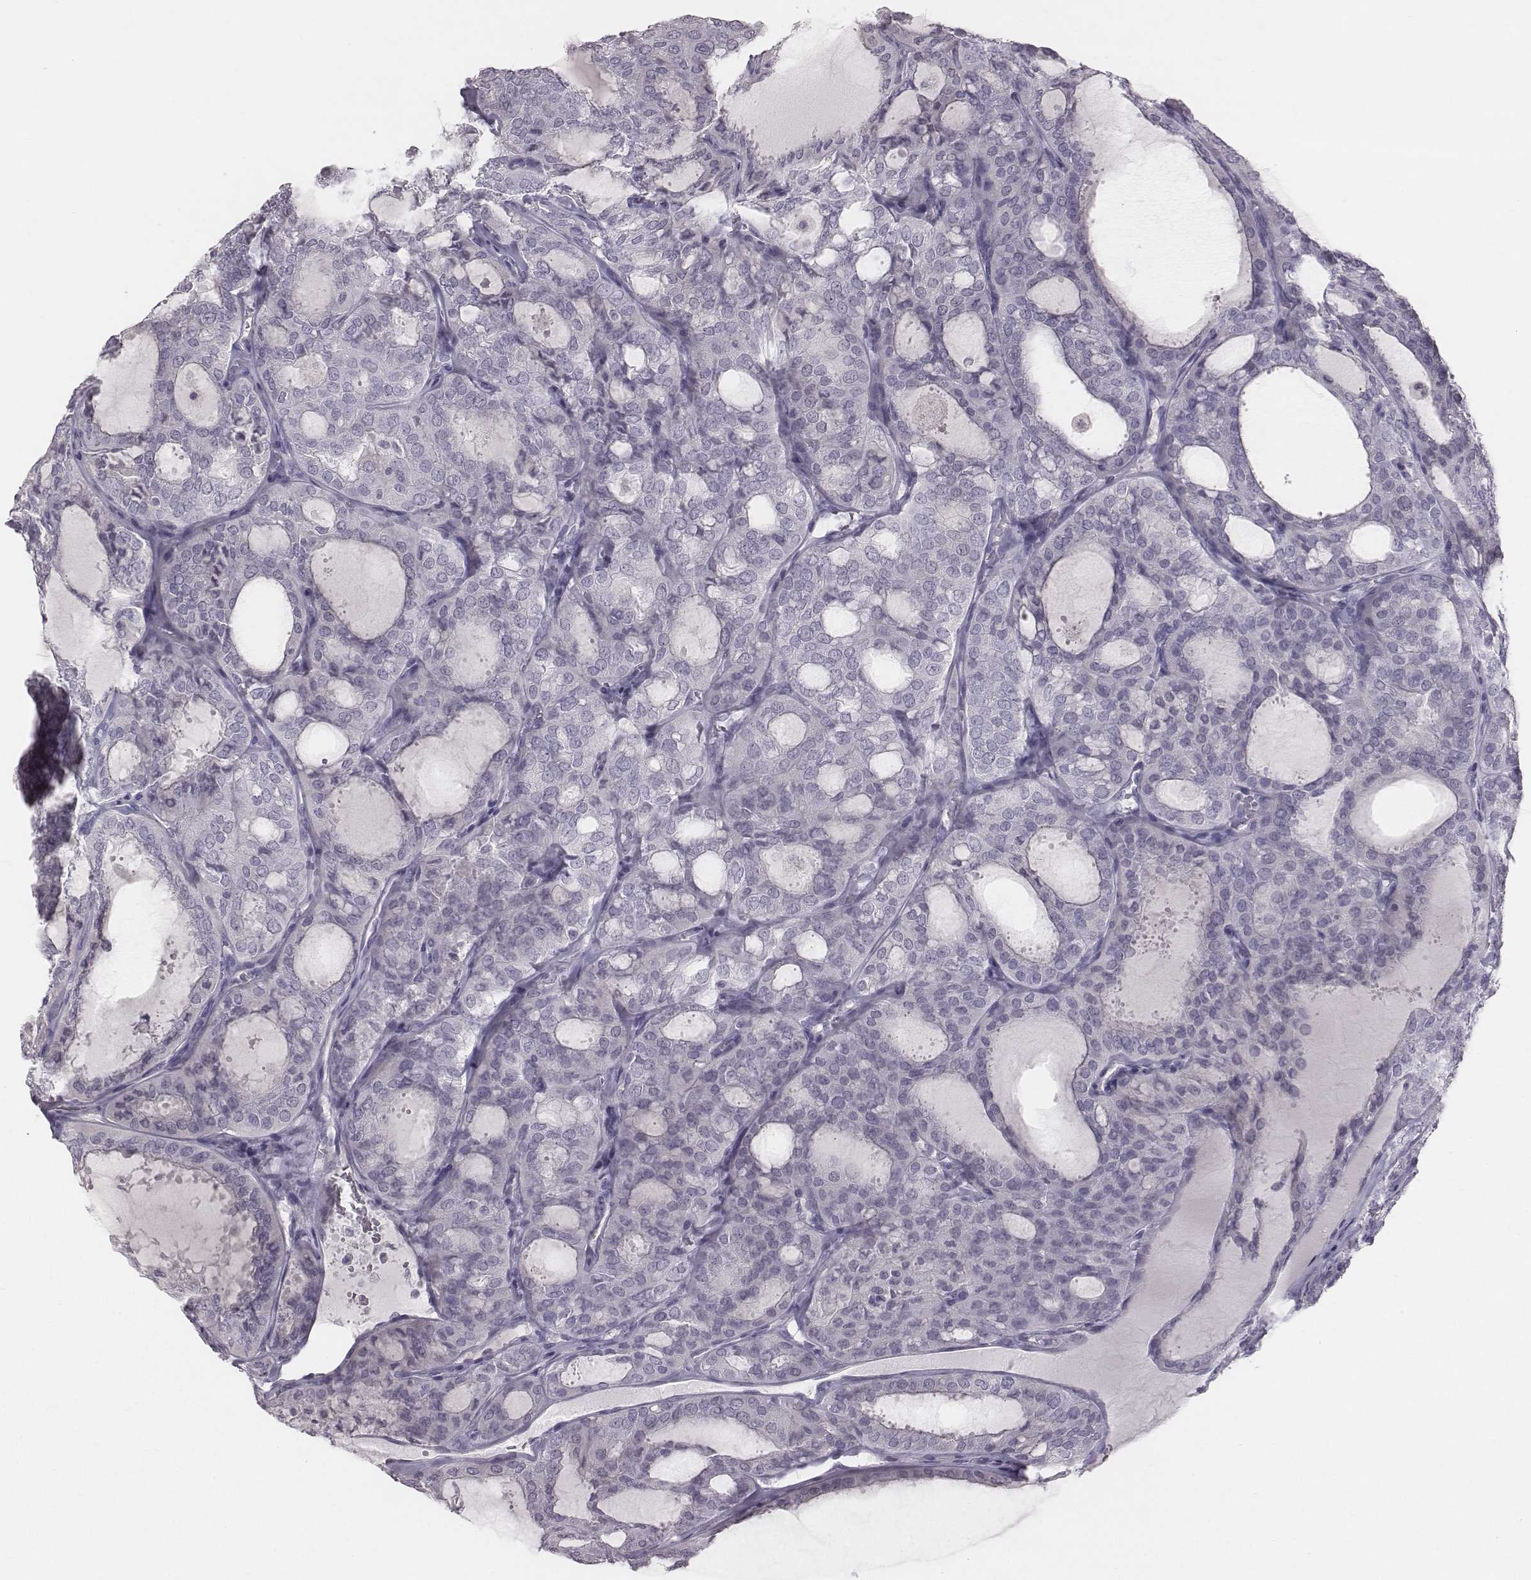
{"staining": {"intensity": "negative", "quantity": "none", "location": "none"}, "tissue": "thyroid cancer", "cell_type": "Tumor cells", "image_type": "cancer", "snomed": [{"axis": "morphology", "description": "Follicular adenoma carcinoma, NOS"}, {"axis": "topography", "description": "Thyroid gland"}], "caption": "An IHC image of thyroid cancer (follicular adenoma carcinoma) is shown. There is no staining in tumor cells of thyroid cancer (follicular adenoma carcinoma).", "gene": "C6orf58", "patient": {"sex": "male", "age": 75}}